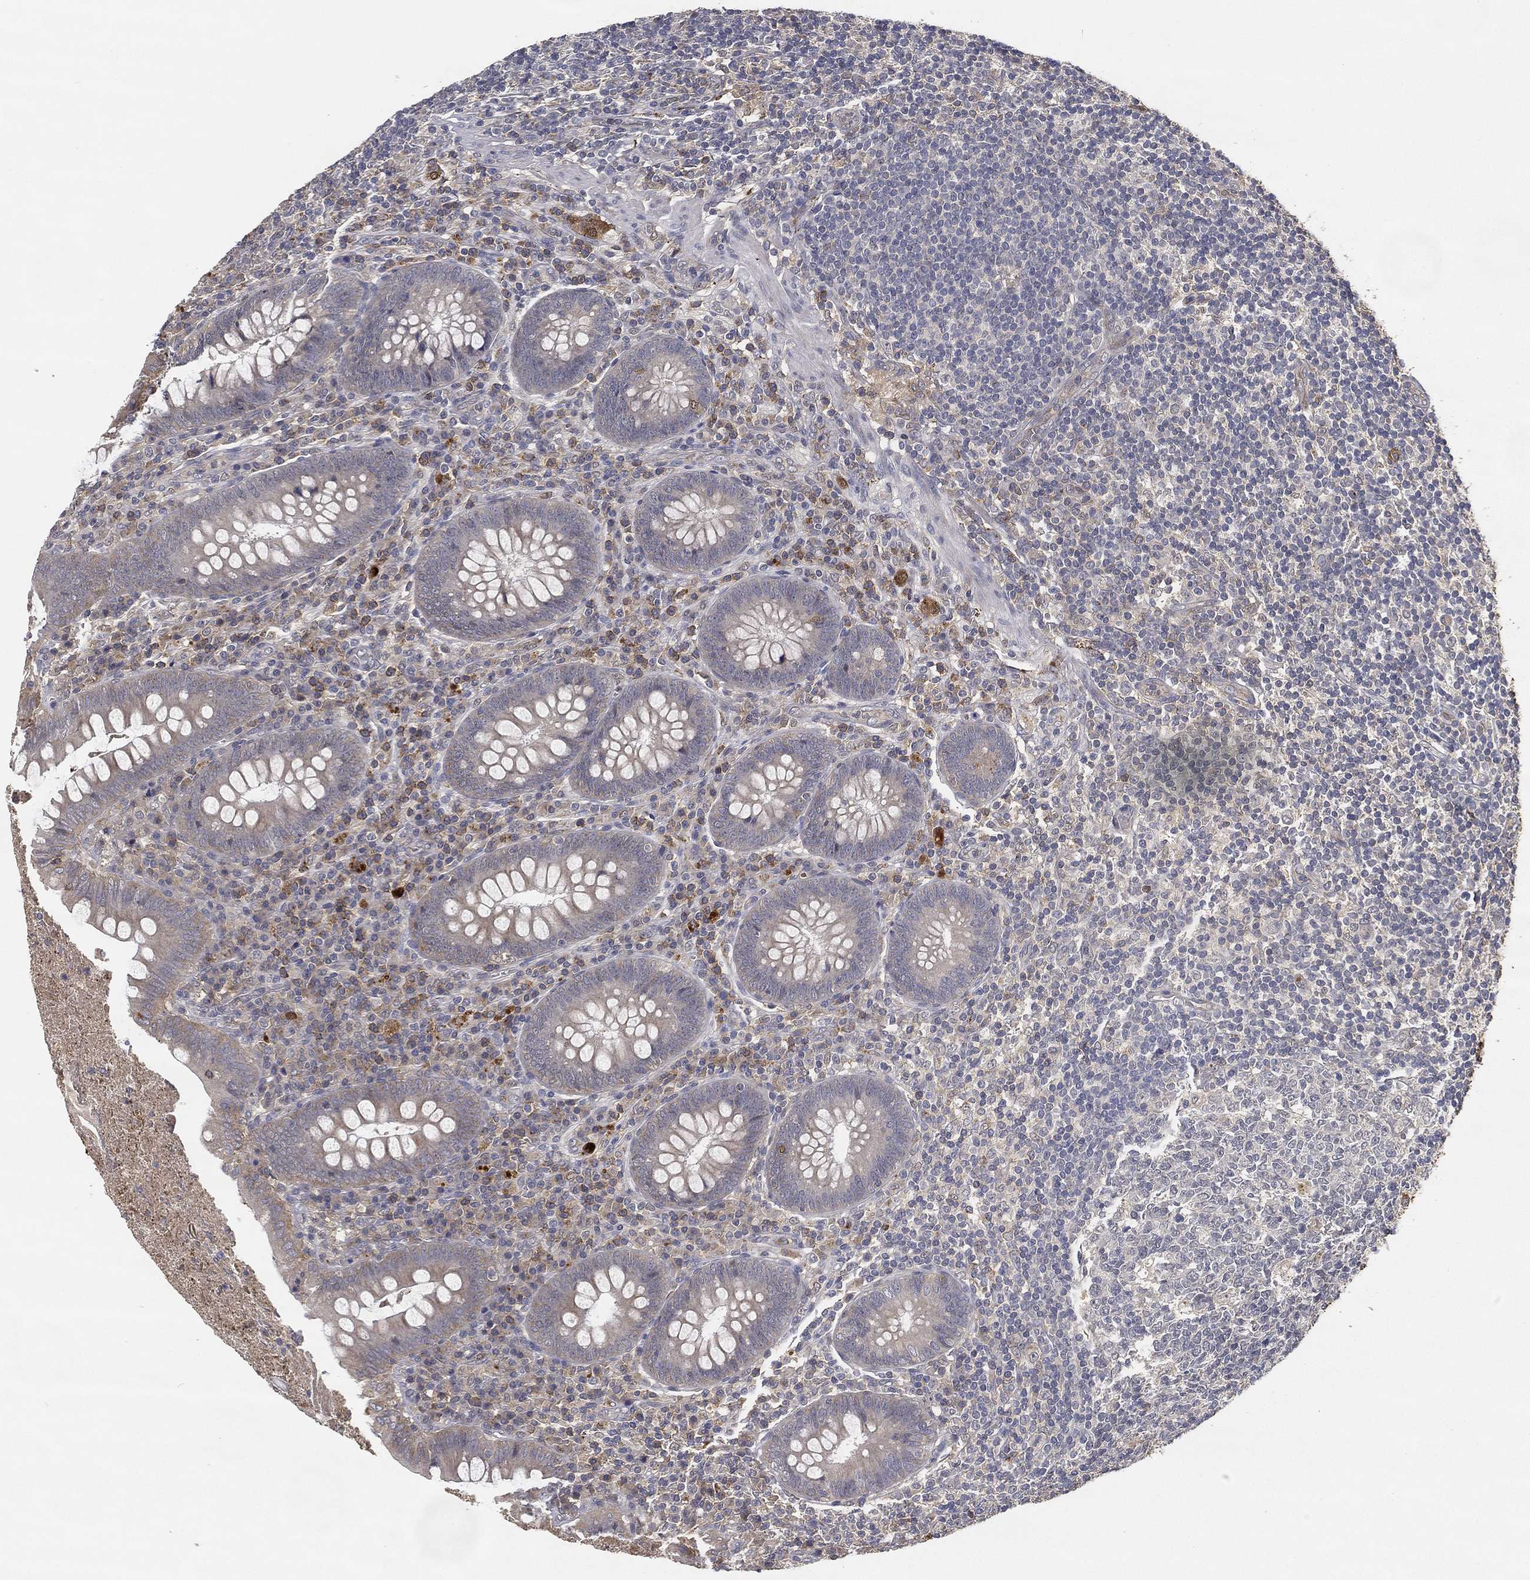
{"staining": {"intensity": "negative", "quantity": "none", "location": "none"}, "tissue": "appendix", "cell_type": "Glandular cells", "image_type": "normal", "snomed": [{"axis": "morphology", "description": "Normal tissue, NOS"}, {"axis": "topography", "description": "Appendix"}], "caption": "Immunohistochemistry (IHC) of unremarkable human appendix shows no expression in glandular cells.", "gene": "CFAP251", "patient": {"sex": "male", "age": 47}}